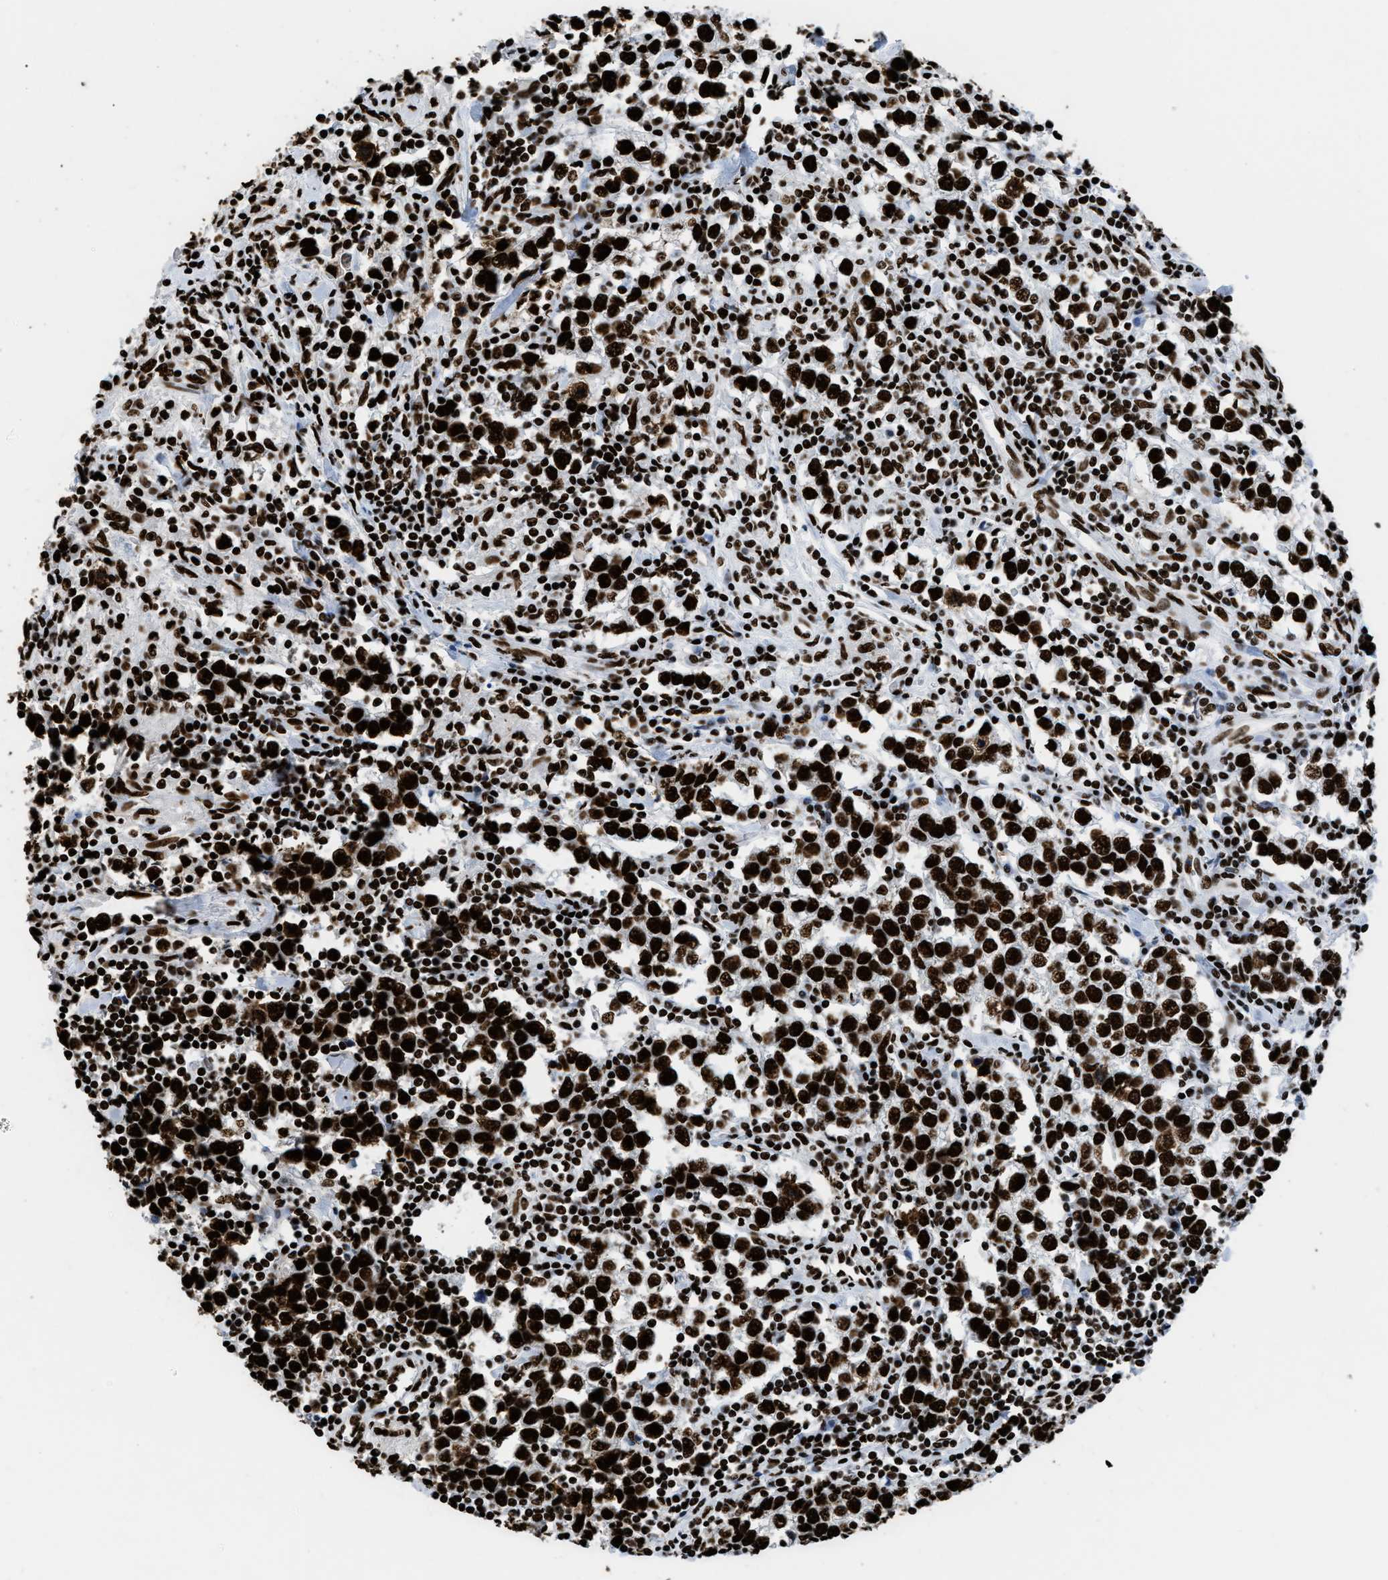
{"staining": {"intensity": "strong", "quantity": ">75%", "location": "nuclear"}, "tissue": "testis cancer", "cell_type": "Tumor cells", "image_type": "cancer", "snomed": [{"axis": "morphology", "description": "Seminoma, NOS"}, {"axis": "morphology", "description": "Carcinoma, Embryonal, NOS"}, {"axis": "topography", "description": "Testis"}], "caption": "Approximately >75% of tumor cells in human seminoma (testis) display strong nuclear protein expression as visualized by brown immunohistochemical staining.", "gene": "HNRNPM", "patient": {"sex": "male", "age": 36}}